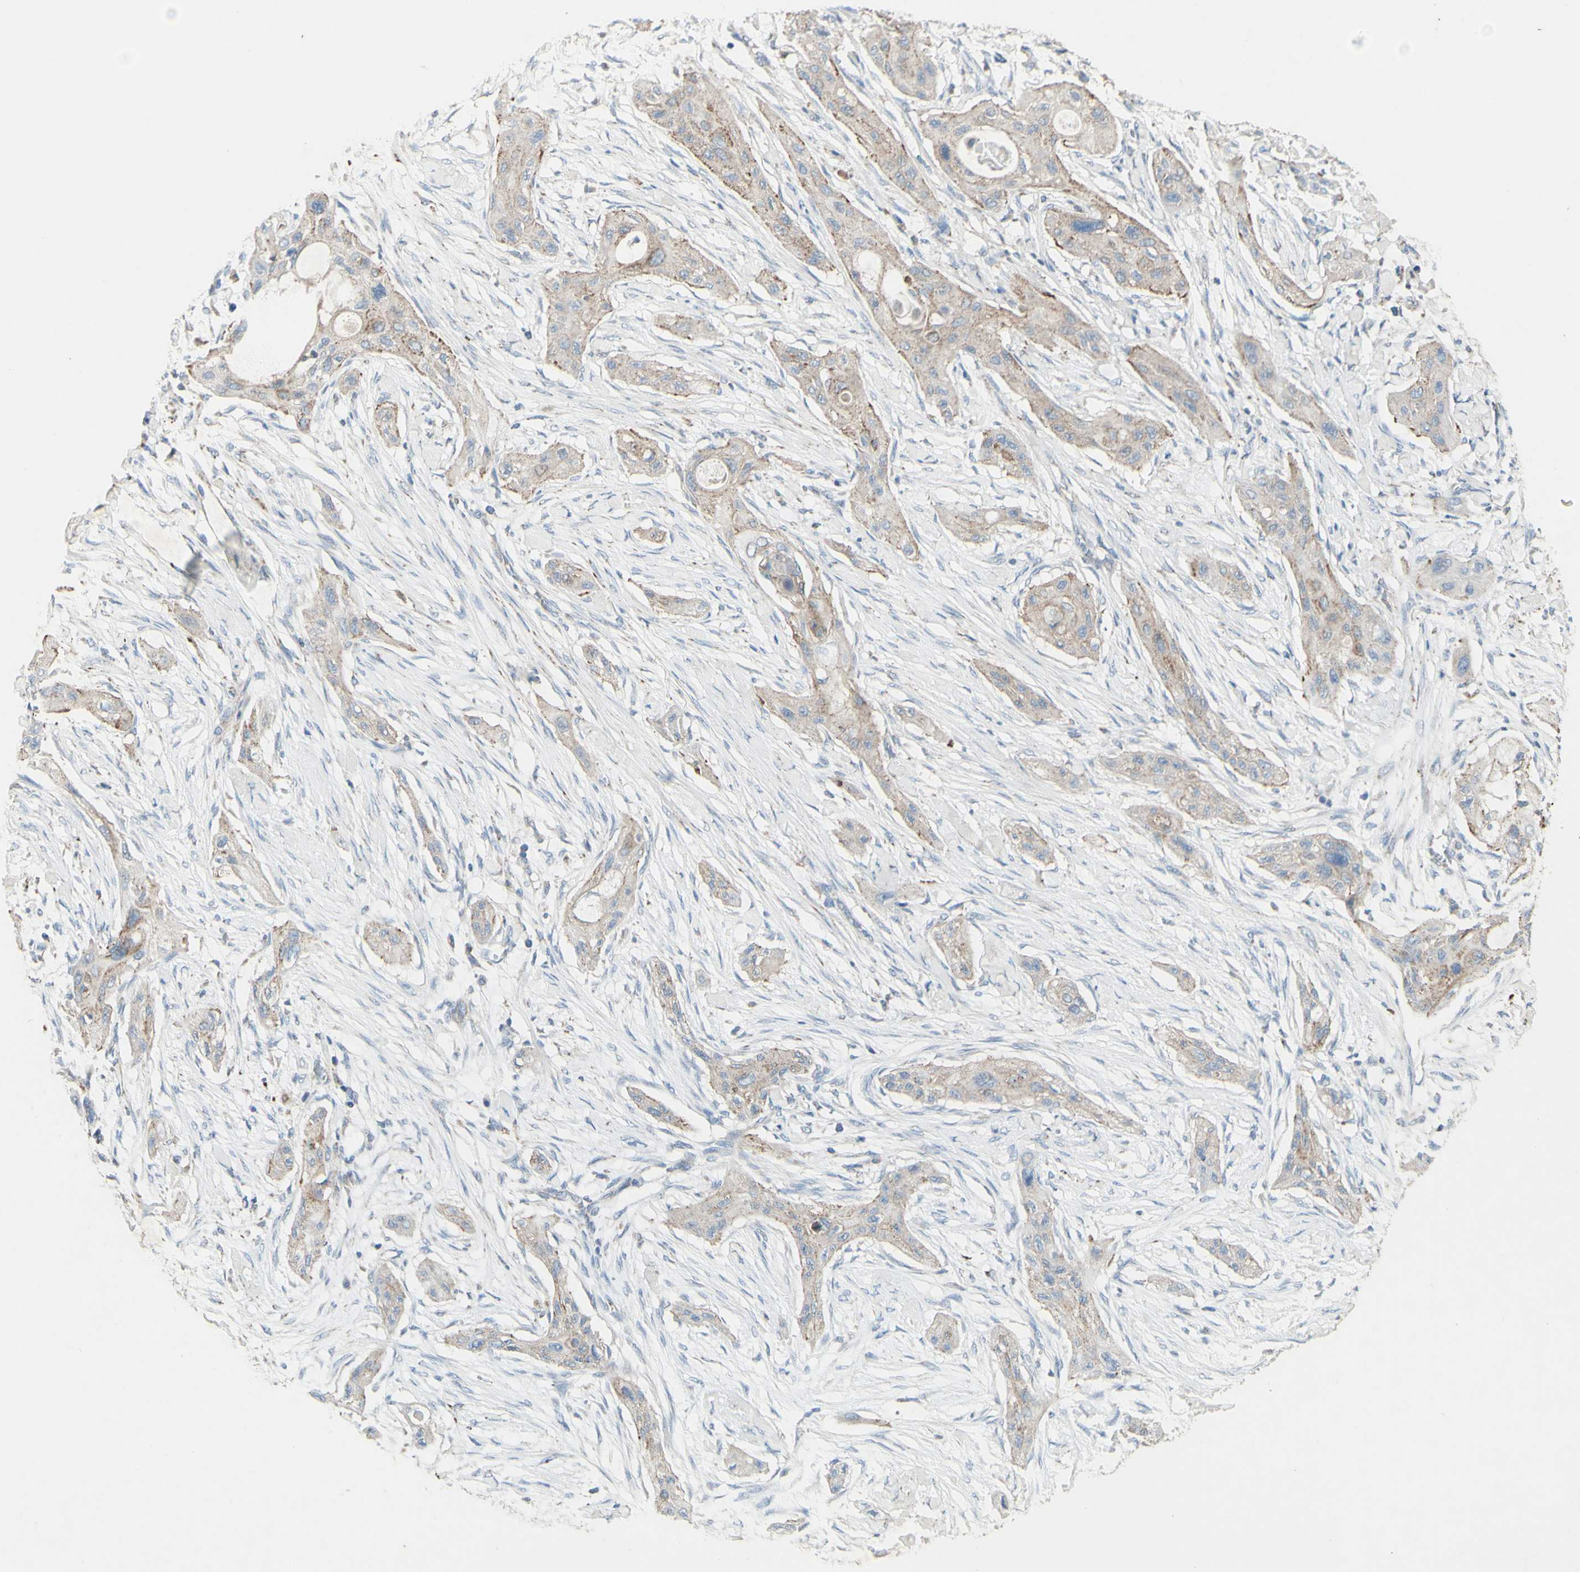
{"staining": {"intensity": "weak", "quantity": "25%-75%", "location": "cytoplasmic/membranous"}, "tissue": "lung cancer", "cell_type": "Tumor cells", "image_type": "cancer", "snomed": [{"axis": "morphology", "description": "Squamous cell carcinoma, NOS"}, {"axis": "topography", "description": "Lung"}], "caption": "The image displays staining of squamous cell carcinoma (lung), revealing weak cytoplasmic/membranous protein positivity (brown color) within tumor cells.", "gene": "CNTNAP1", "patient": {"sex": "female", "age": 47}}